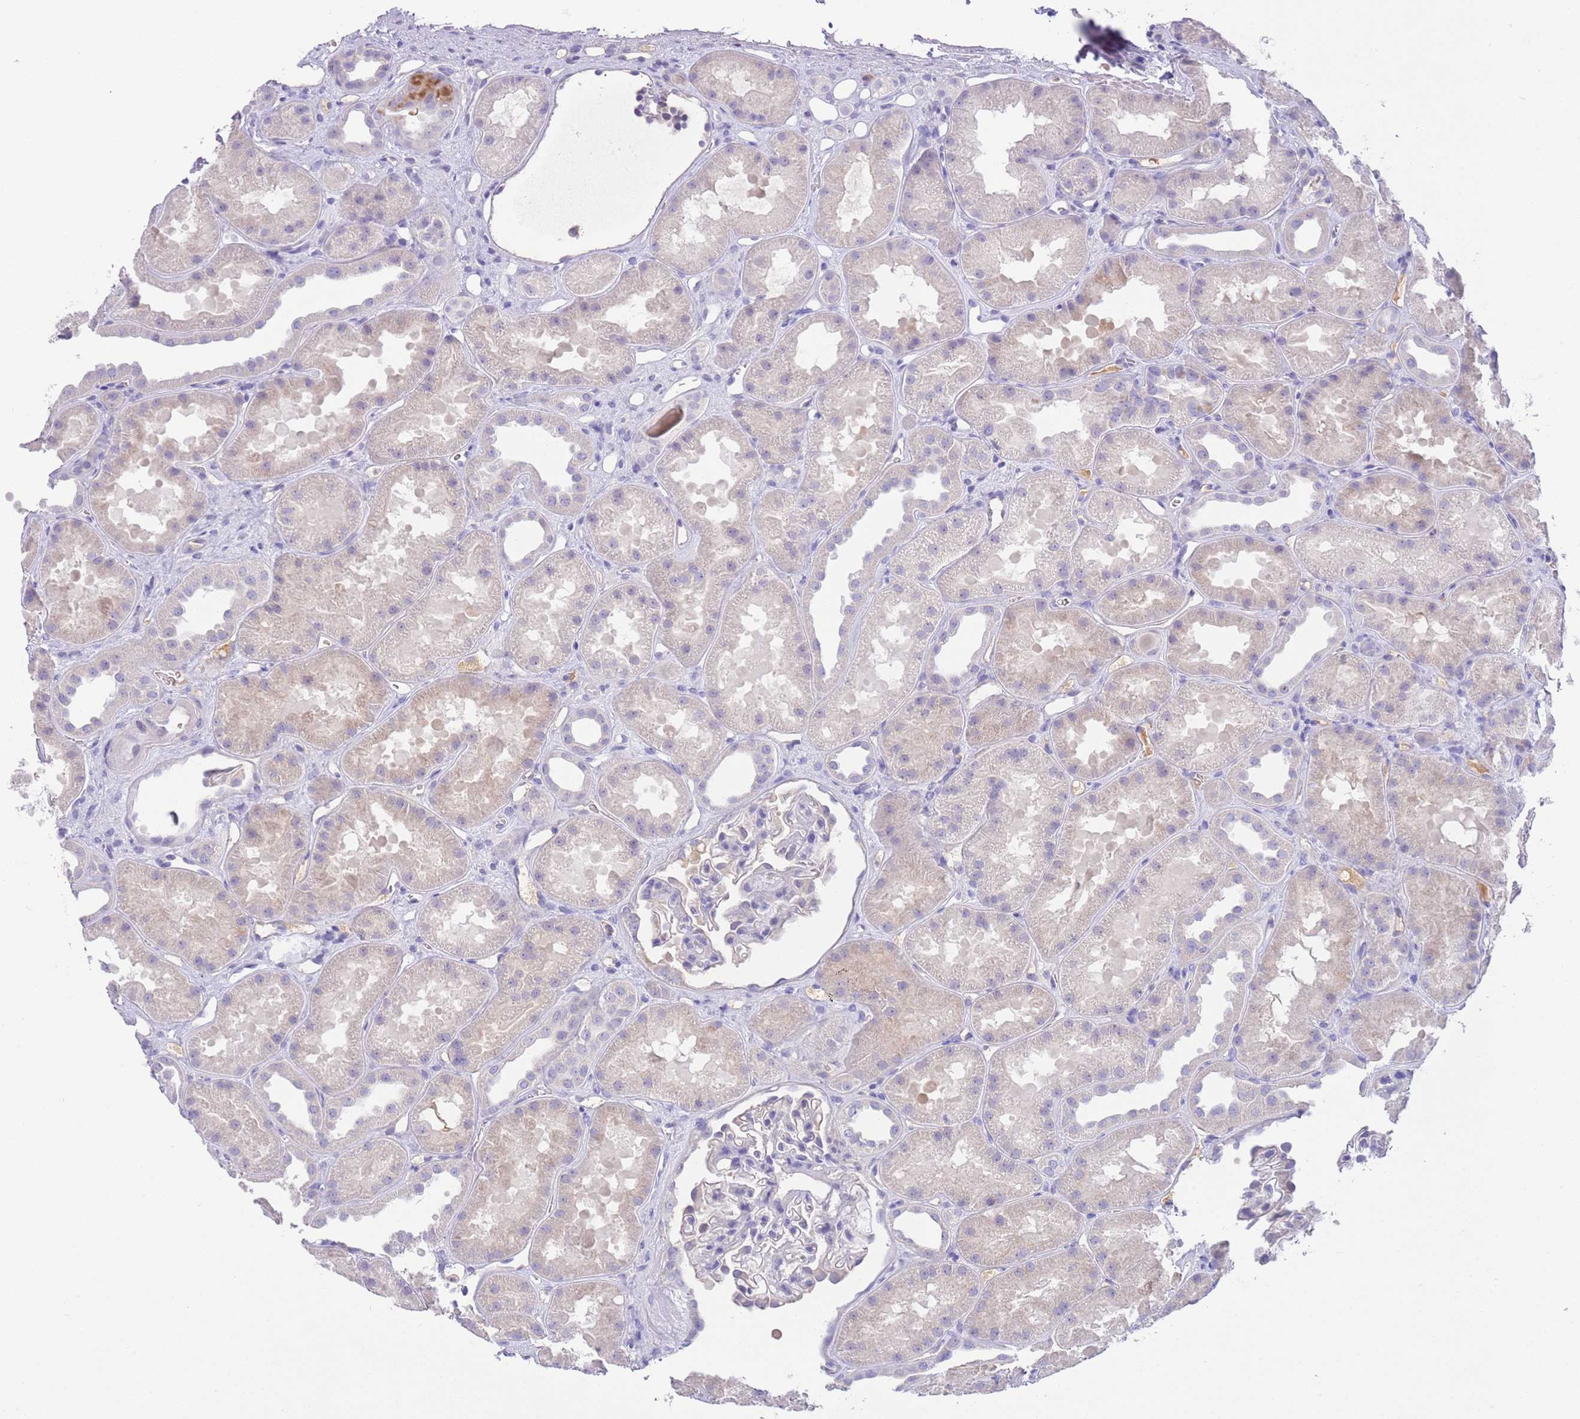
{"staining": {"intensity": "negative", "quantity": "none", "location": "none"}, "tissue": "kidney", "cell_type": "Cells in glomeruli", "image_type": "normal", "snomed": [{"axis": "morphology", "description": "Normal tissue, NOS"}, {"axis": "topography", "description": "Kidney"}], "caption": "Immunohistochemistry (IHC) histopathology image of benign kidney: kidney stained with DAB (3,3'-diaminobenzidine) reveals no significant protein positivity in cells in glomeruli.", "gene": "IGFL4", "patient": {"sex": "male", "age": 61}}